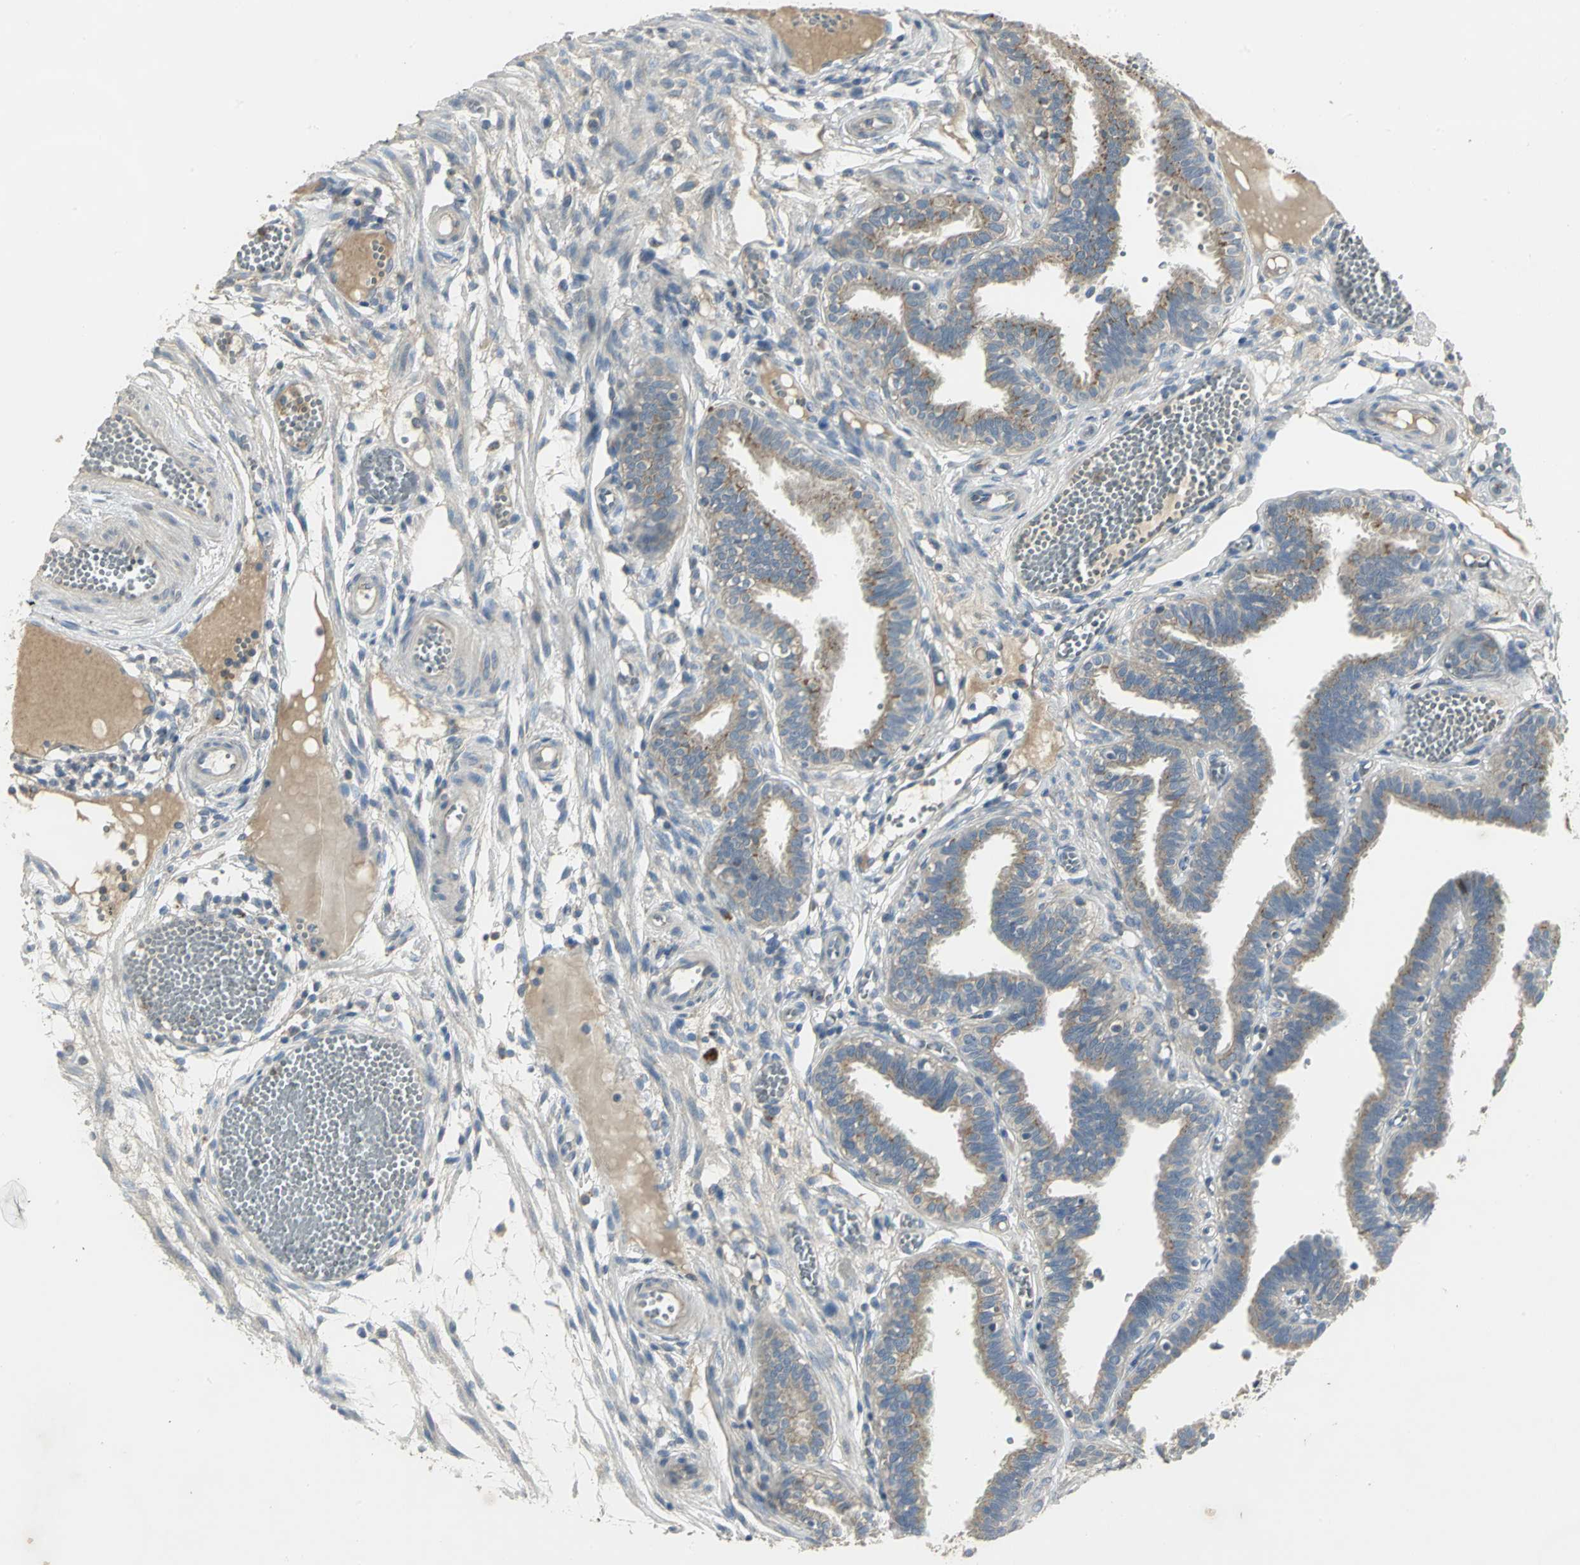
{"staining": {"intensity": "moderate", "quantity": ">75%", "location": "cytoplasmic/membranous"}, "tissue": "fallopian tube", "cell_type": "Glandular cells", "image_type": "normal", "snomed": [{"axis": "morphology", "description": "Normal tissue, NOS"}, {"axis": "topography", "description": "Fallopian tube"}], "caption": "Immunohistochemistry (IHC) micrograph of normal fallopian tube: human fallopian tube stained using IHC displays medium levels of moderate protein expression localized specifically in the cytoplasmic/membranous of glandular cells, appearing as a cytoplasmic/membranous brown color.", "gene": "TM9SF2", "patient": {"sex": "female", "age": 29}}